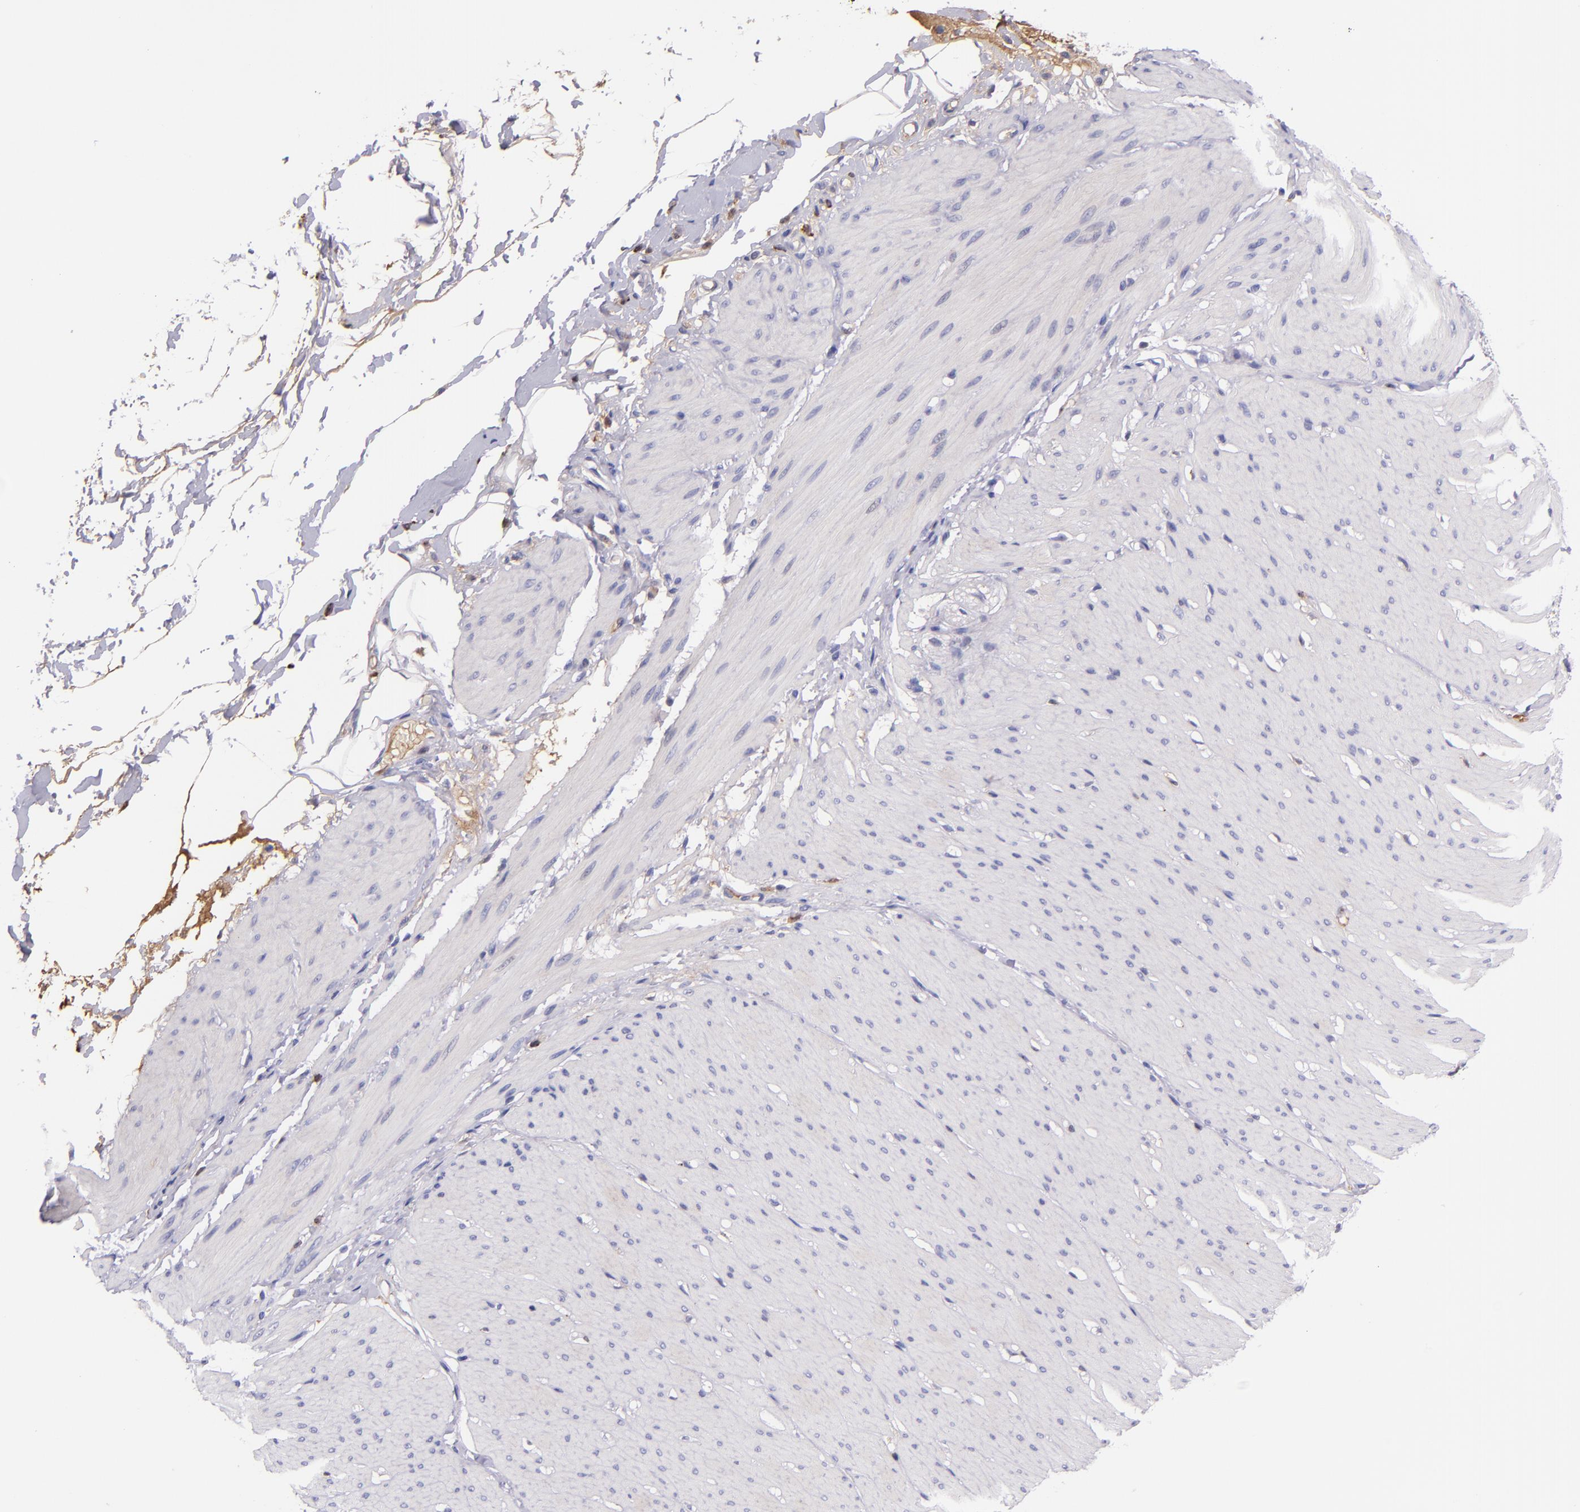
{"staining": {"intensity": "negative", "quantity": "none", "location": "none"}, "tissue": "smooth muscle", "cell_type": "Smooth muscle cells", "image_type": "normal", "snomed": [{"axis": "morphology", "description": "Normal tissue, NOS"}, {"axis": "topography", "description": "Smooth muscle"}, {"axis": "topography", "description": "Colon"}], "caption": "A high-resolution image shows immunohistochemistry staining of normal smooth muscle, which displays no significant positivity in smooth muscle cells.", "gene": "KNG1", "patient": {"sex": "male", "age": 67}}